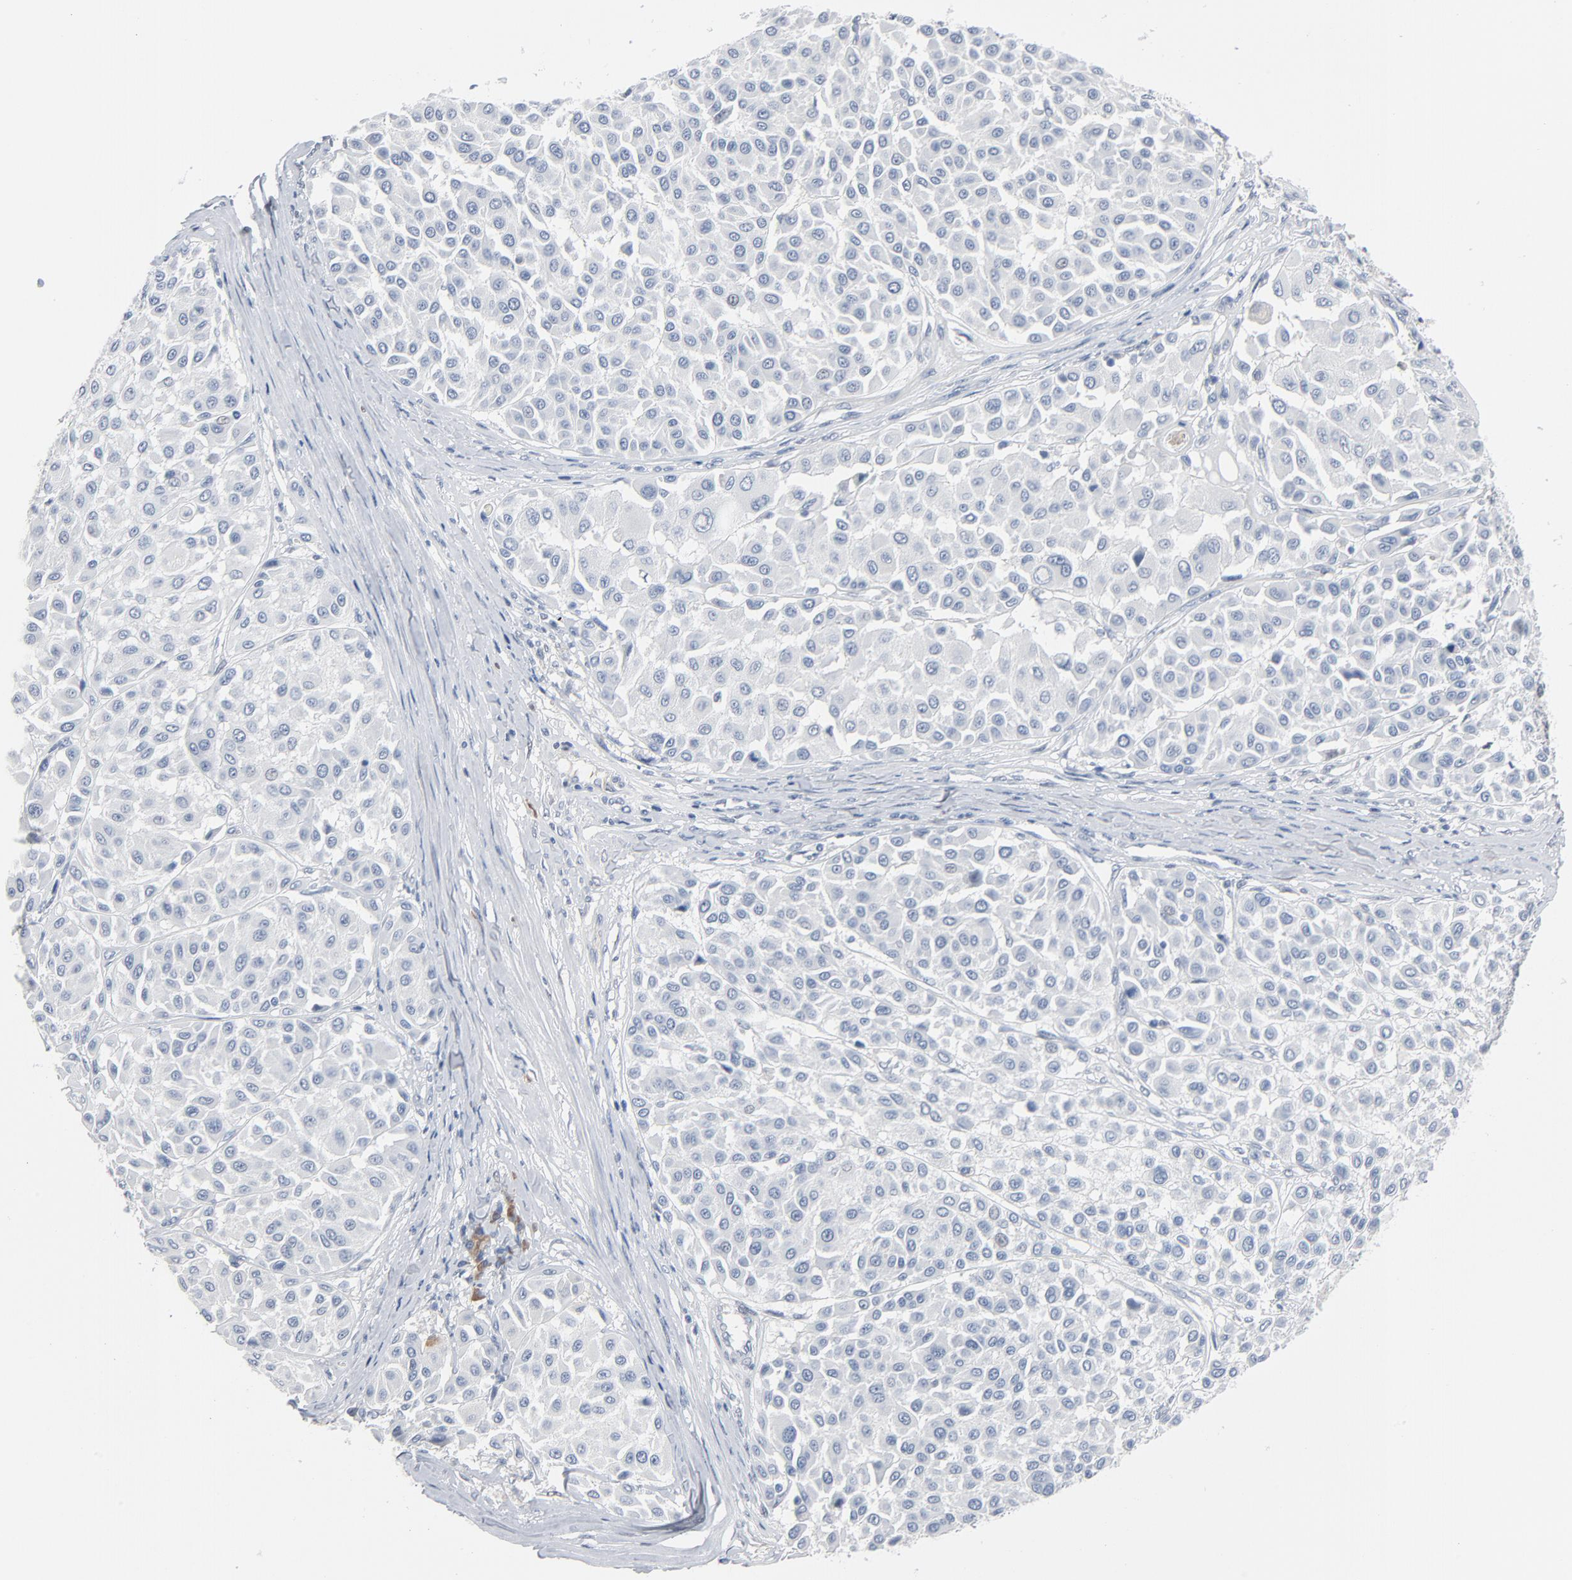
{"staining": {"intensity": "negative", "quantity": "none", "location": "none"}, "tissue": "melanoma", "cell_type": "Tumor cells", "image_type": "cancer", "snomed": [{"axis": "morphology", "description": "Malignant melanoma, Metastatic site"}, {"axis": "topography", "description": "Soft tissue"}], "caption": "Micrograph shows no significant protein positivity in tumor cells of malignant melanoma (metastatic site).", "gene": "FOXP1", "patient": {"sex": "male", "age": 41}}